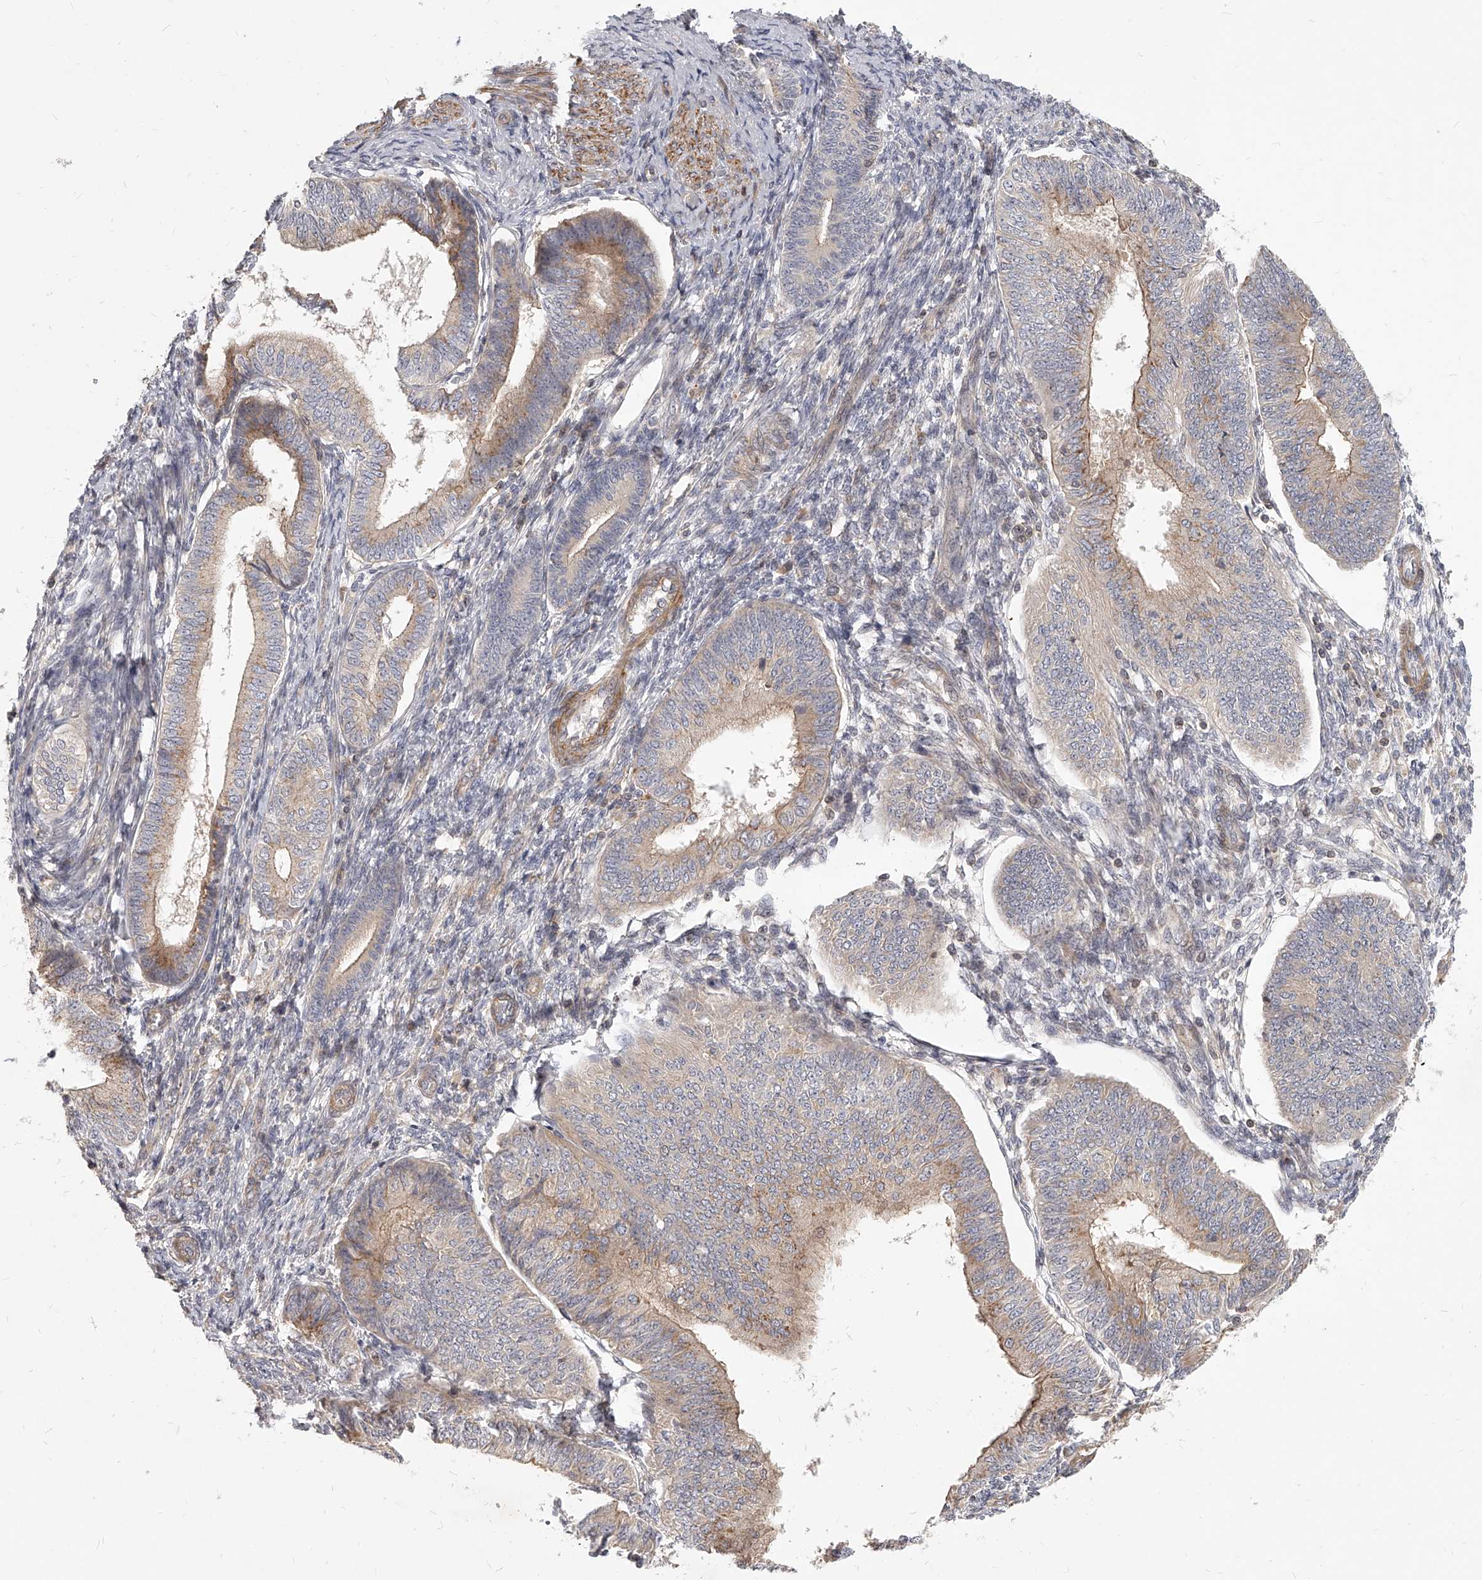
{"staining": {"intensity": "weak", "quantity": ">75%", "location": "cytoplasmic/membranous"}, "tissue": "endometrial cancer", "cell_type": "Tumor cells", "image_type": "cancer", "snomed": [{"axis": "morphology", "description": "Adenocarcinoma, NOS"}, {"axis": "topography", "description": "Endometrium"}], "caption": "A histopathology image showing weak cytoplasmic/membranous expression in approximately >75% of tumor cells in adenocarcinoma (endometrial), as visualized by brown immunohistochemical staining.", "gene": "SLC37A1", "patient": {"sex": "female", "age": 58}}